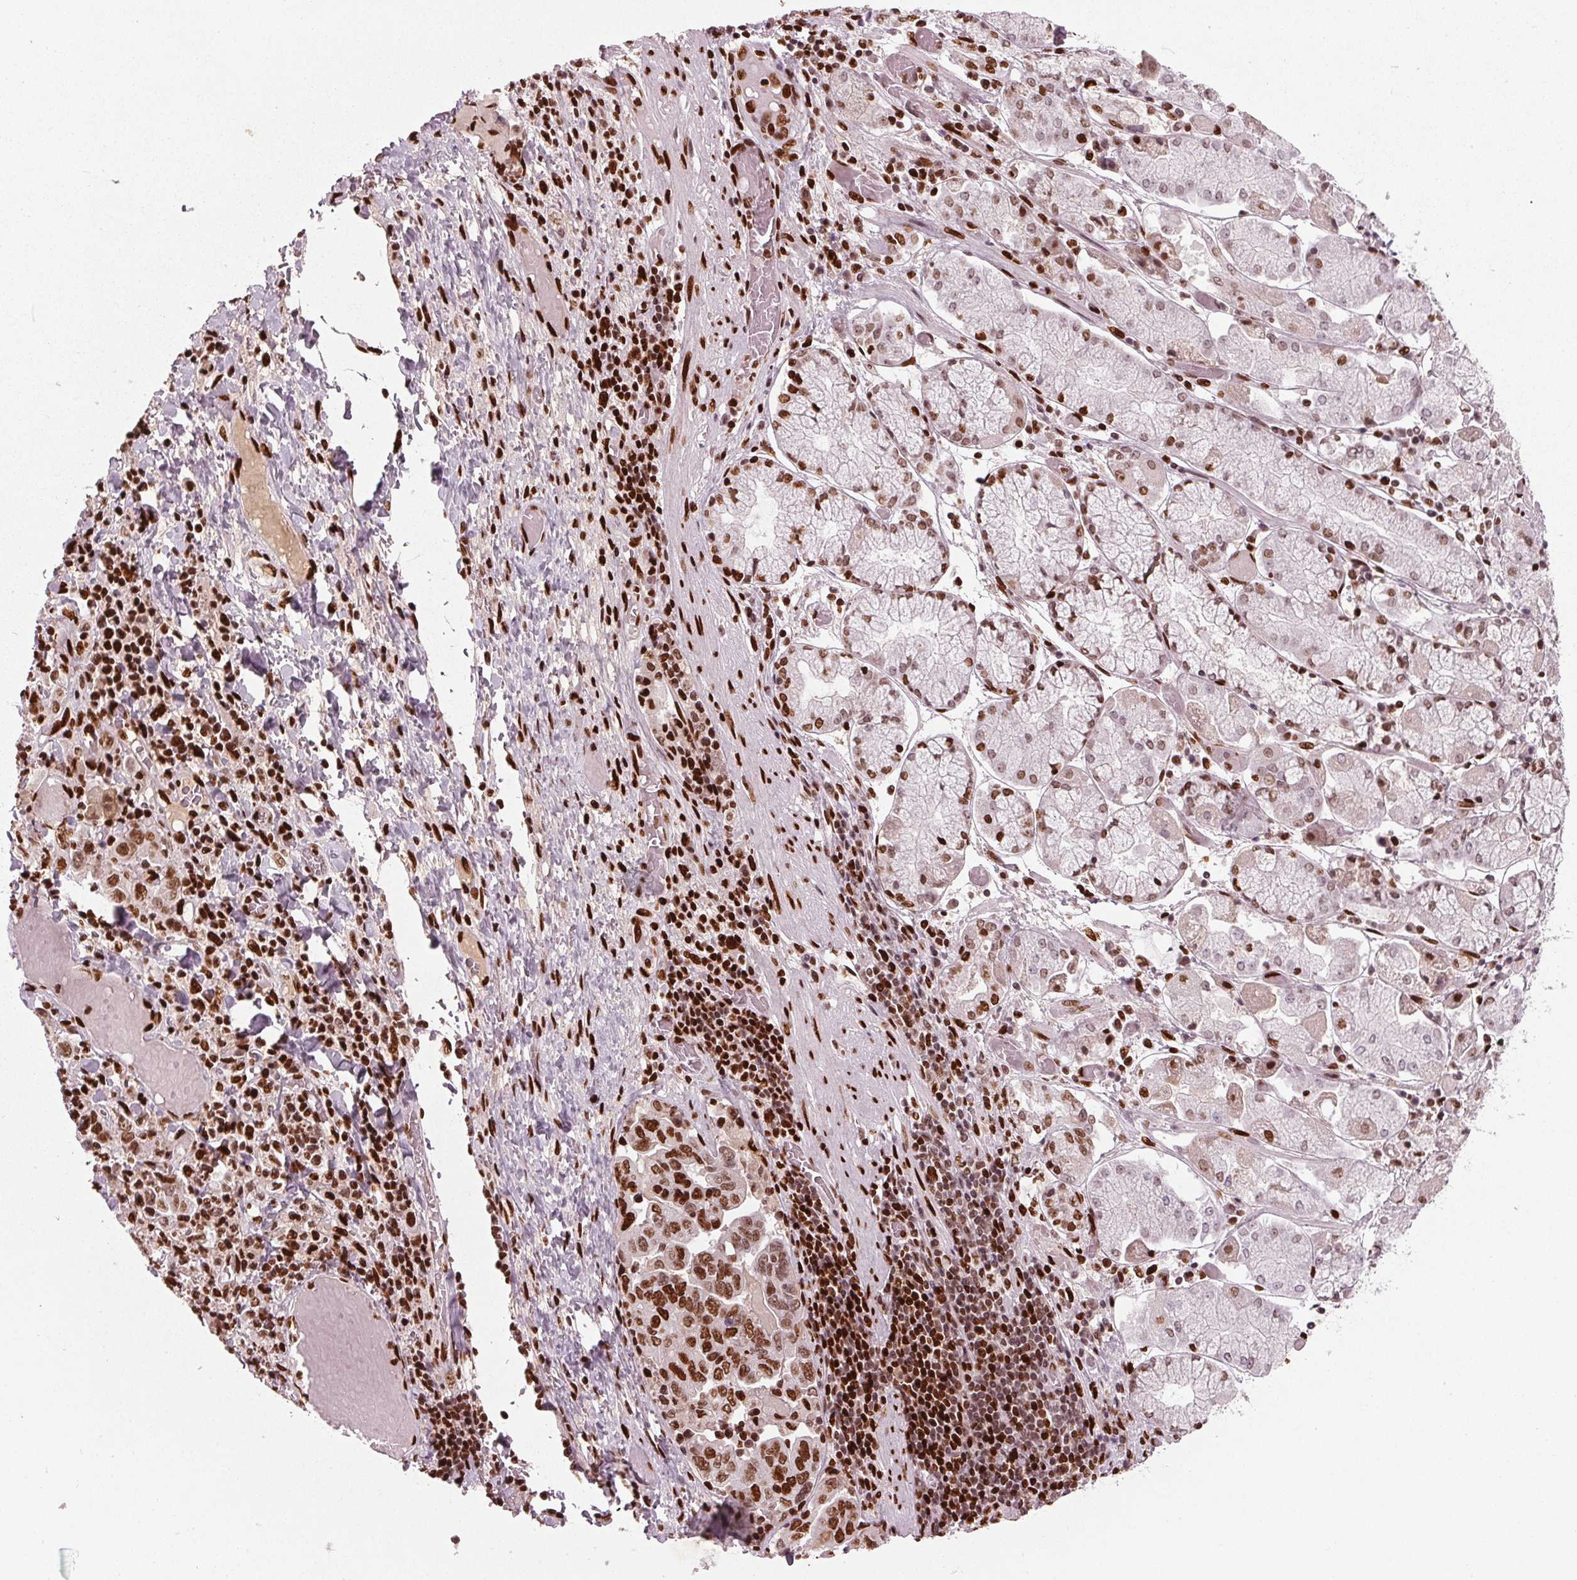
{"staining": {"intensity": "strong", "quantity": "25%-75%", "location": "nuclear"}, "tissue": "stomach cancer", "cell_type": "Tumor cells", "image_type": "cancer", "snomed": [{"axis": "morphology", "description": "Adenocarcinoma, NOS"}, {"axis": "topography", "description": "Stomach, upper"}, {"axis": "topography", "description": "Stomach"}], "caption": "Immunohistochemistry staining of stomach cancer (adenocarcinoma), which demonstrates high levels of strong nuclear expression in about 25%-75% of tumor cells indicating strong nuclear protein positivity. The staining was performed using DAB (brown) for protein detection and nuclei were counterstained in hematoxylin (blue).", "gene": "BRD4", "patient": {"sex": "male", "age": 62}}